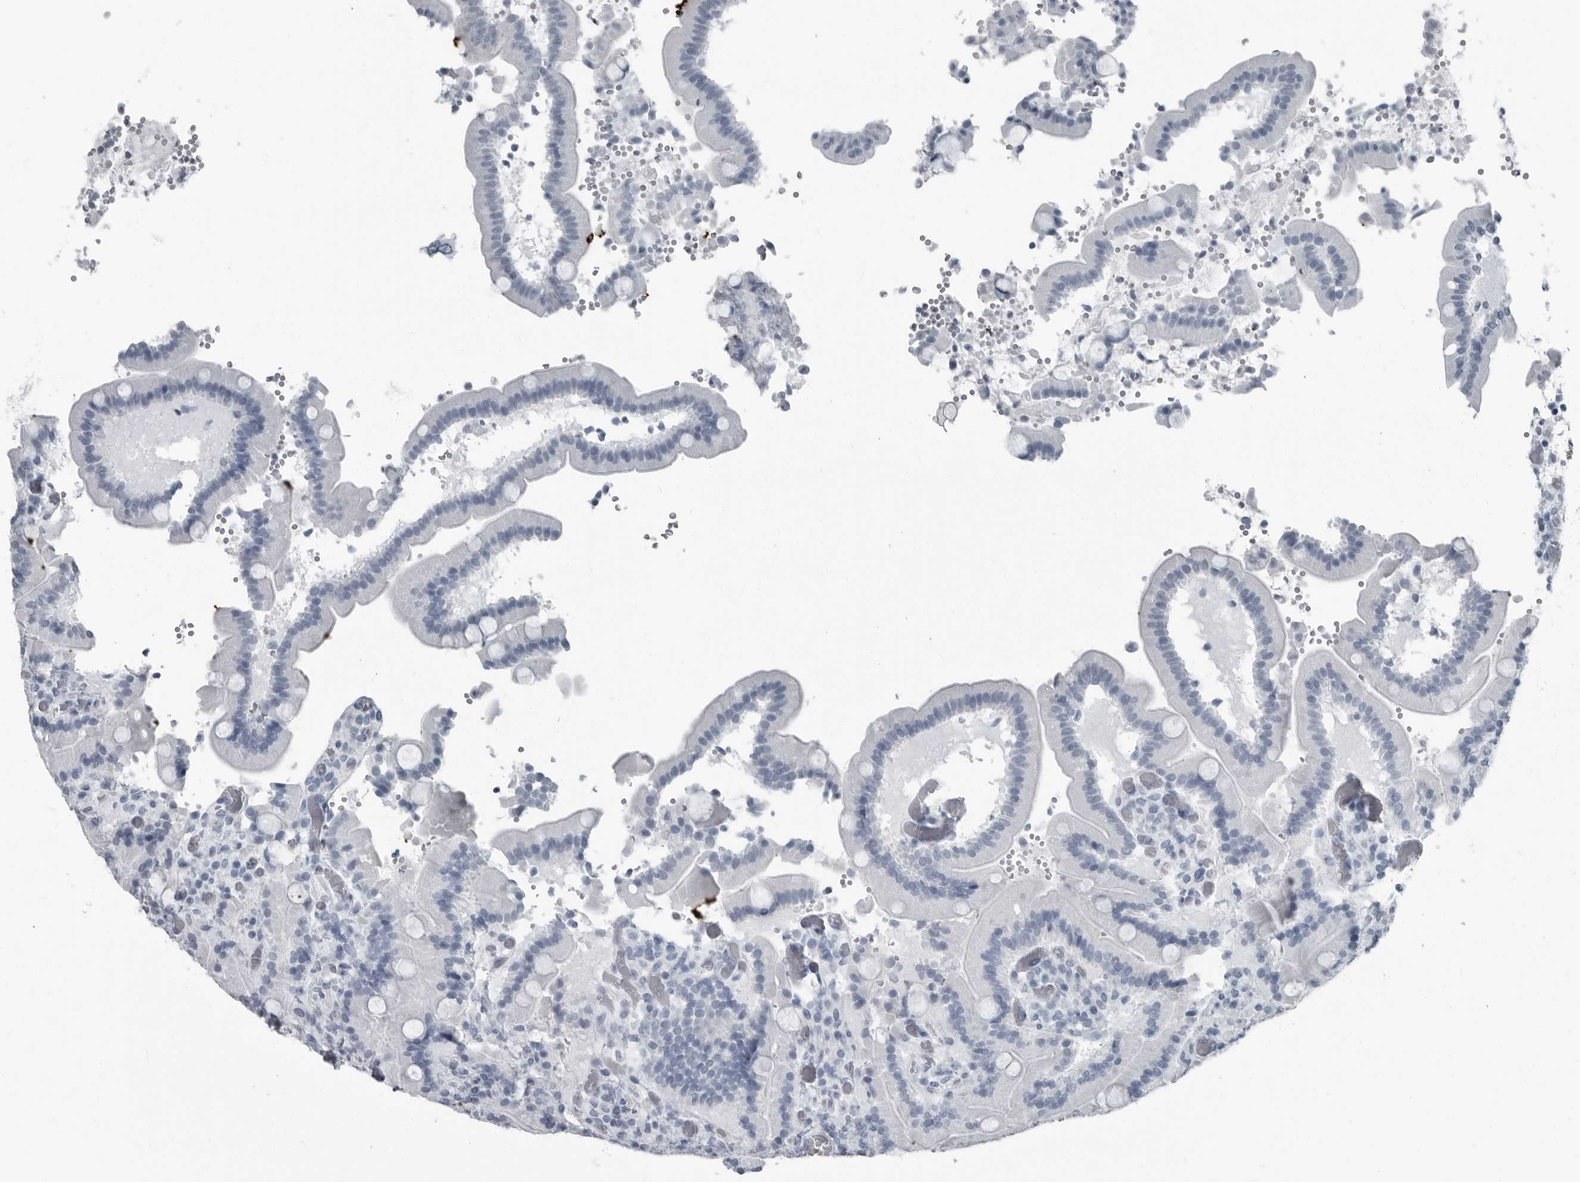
{"staining": {"intensity": "negative", "quantity": "none", "location": "none"}, "tissue": "duodenum", "cell_type": "Glandular cells", "image_type": "normal", "snomed": [{"axis": "morphology", "description": "Normal tissue, NOS"}, {"axis": "topography", "description": "Duodenum"}], "caption": "This is an immunohistochemistry micrograph of unremarkable human duodenum. There is no expression in glandular cells.", "gene": "PRSS1", "patient": {"sex": "female", "age": 62}}